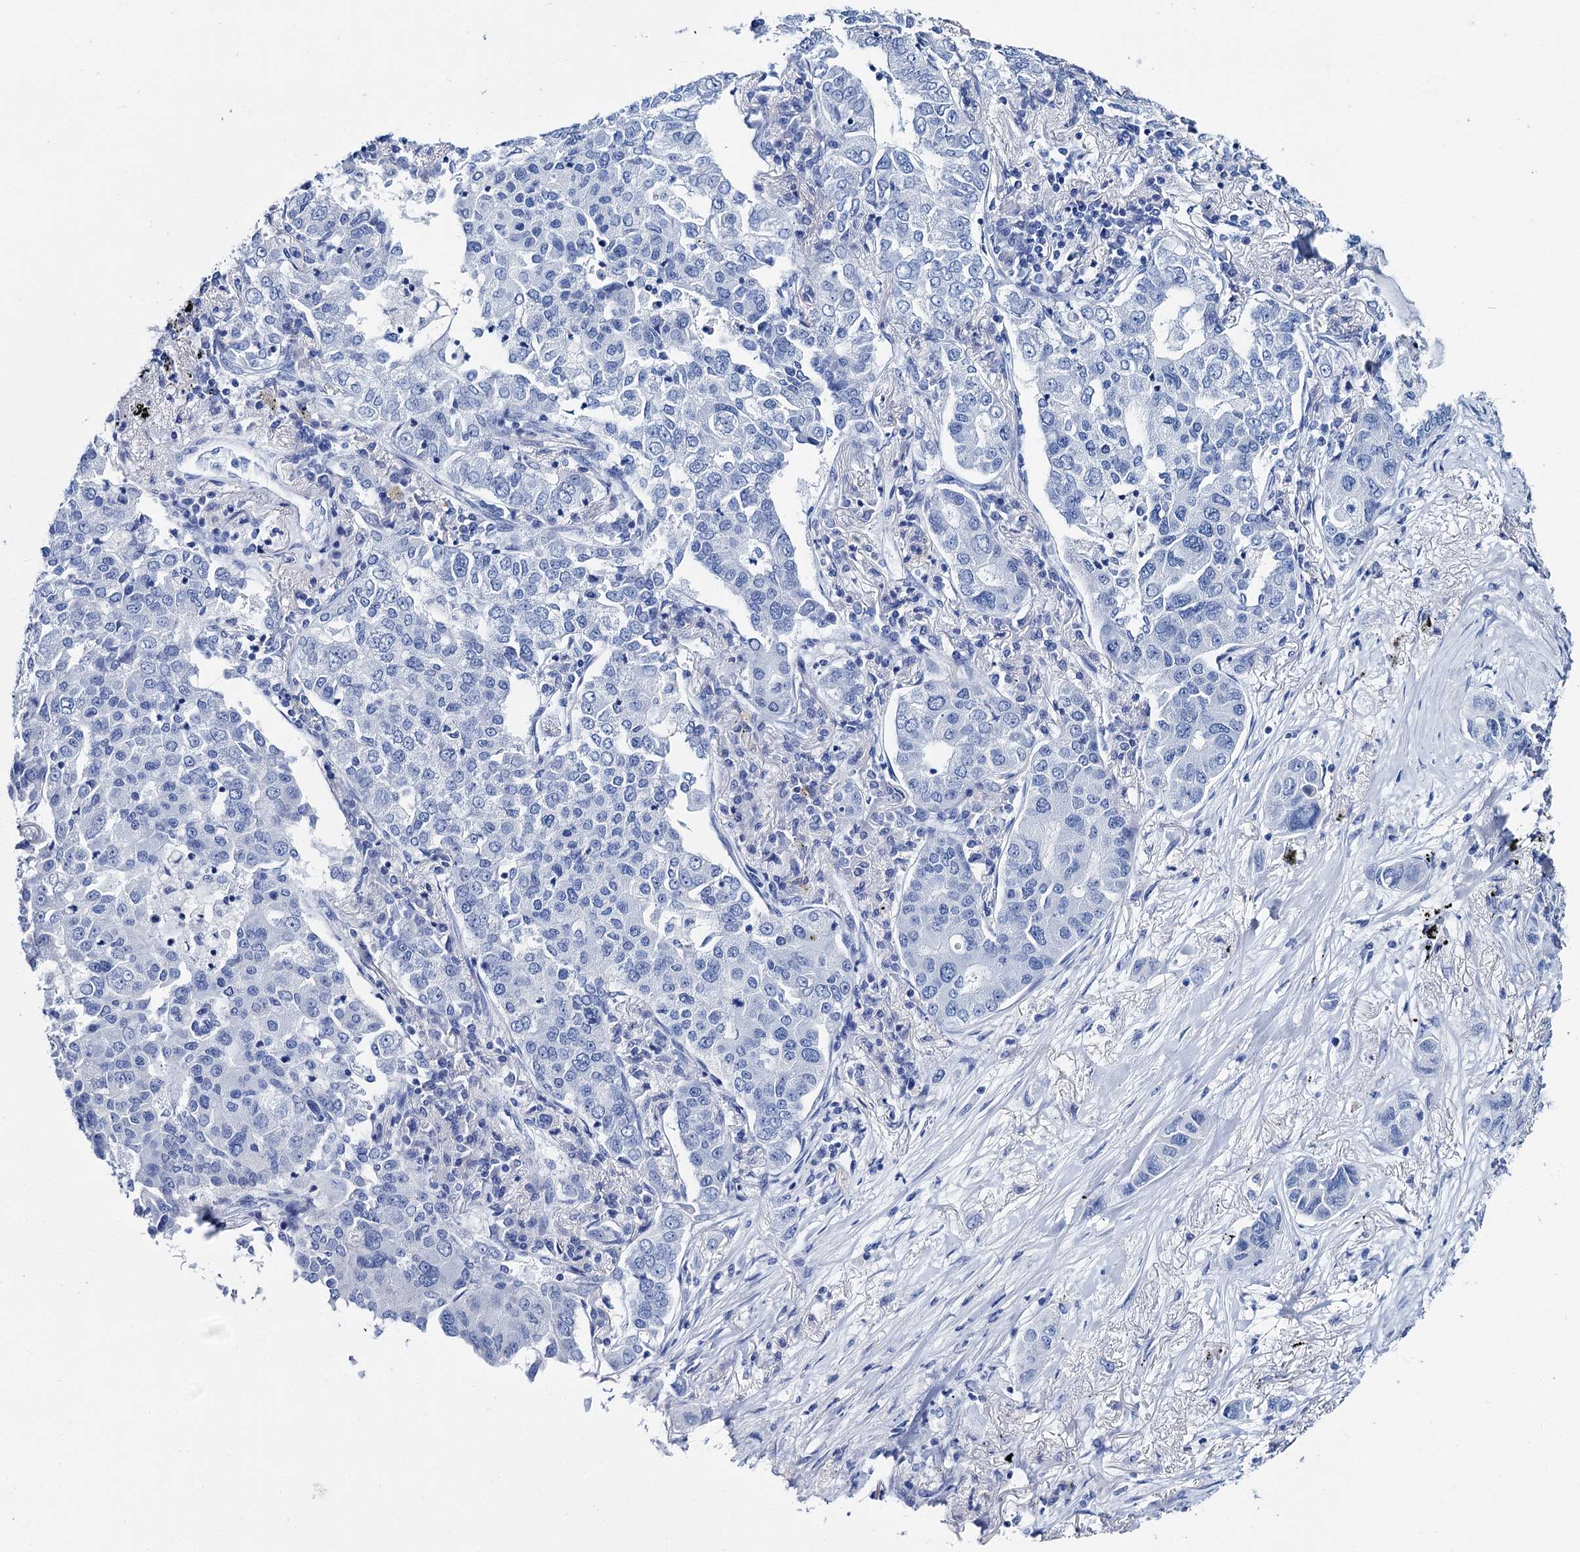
{"staining": {"intensity": "negative", "quantity": "none", "location": "none"}, "tissue": "lung cancer", "cell_type": "Tumor cells", "image_type": "cancer", "snomed": [{"axis": "morphology", "description": "Adenocarcinoma, NOS"}, {"axis": "topography", "description": "Lung"}], "caption": "This is an immunohistochemistry histopathology image of human lung cancer (adenocarcinoma). There is no positivity in tumor cells.", "gene": "BRINP1", "patient": {"sex": "male", "age": 49}}